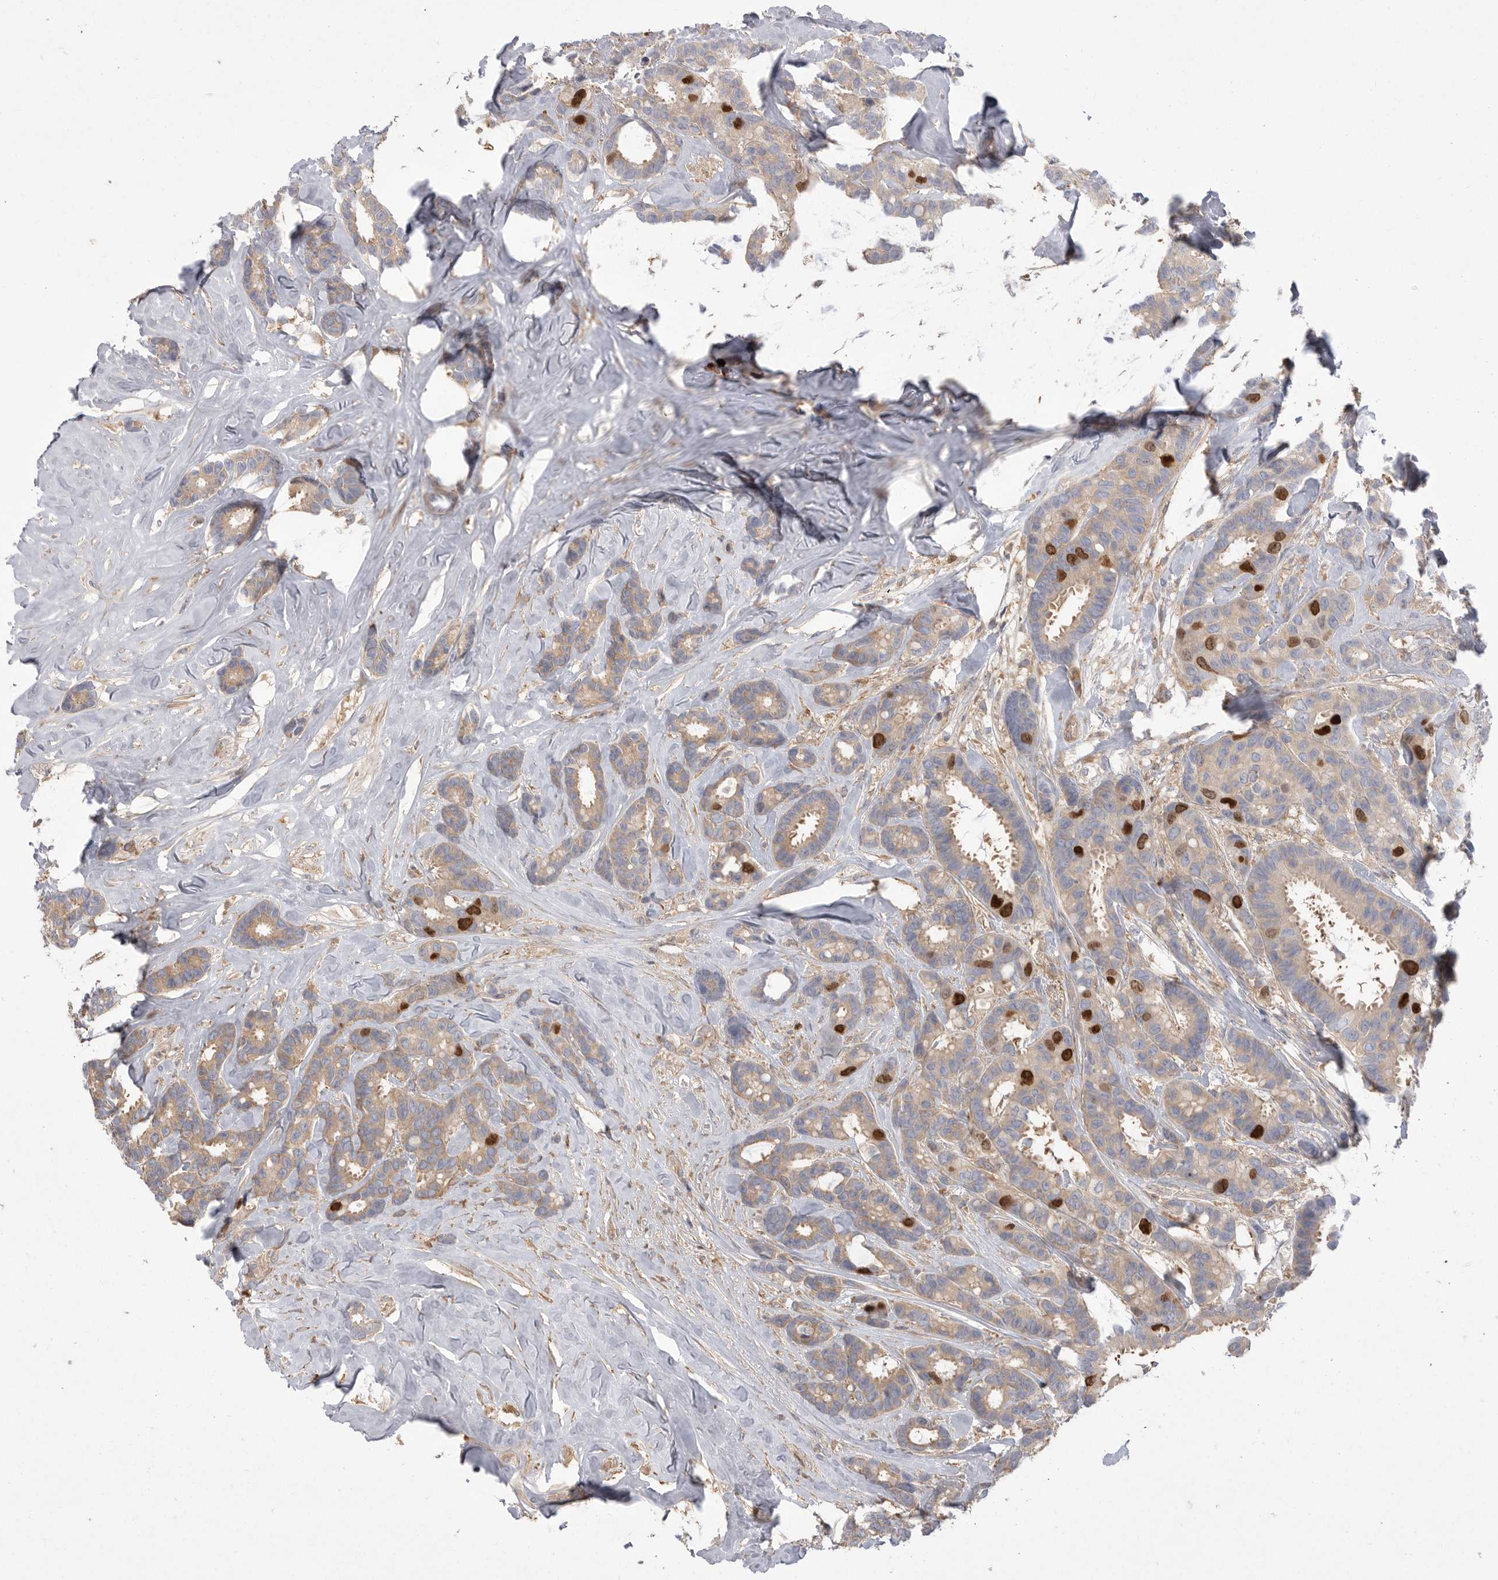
{"staining": {"intensity": "strong", "quantity": "<25%", "location": "cytoplasmic/membranous,nuclear"}, "tissue": "breast cancer", "cell_type": "Tumor cells", "image_type": "cancer", "snomed": [{"axis": "morphology", "description": "Duct carcinoma"}, {"axis": "topography", "description": "Breast"}], "caption": "Brown immunohistochemical staining in human infiltrating ductal carcinoma (breast) demonstrates strong cytoplasmic/membranous and nuclear staining in about <25% of tumor cells.", "gene": "TOP2A", "patient": {"sex": "female", "age": 87}}